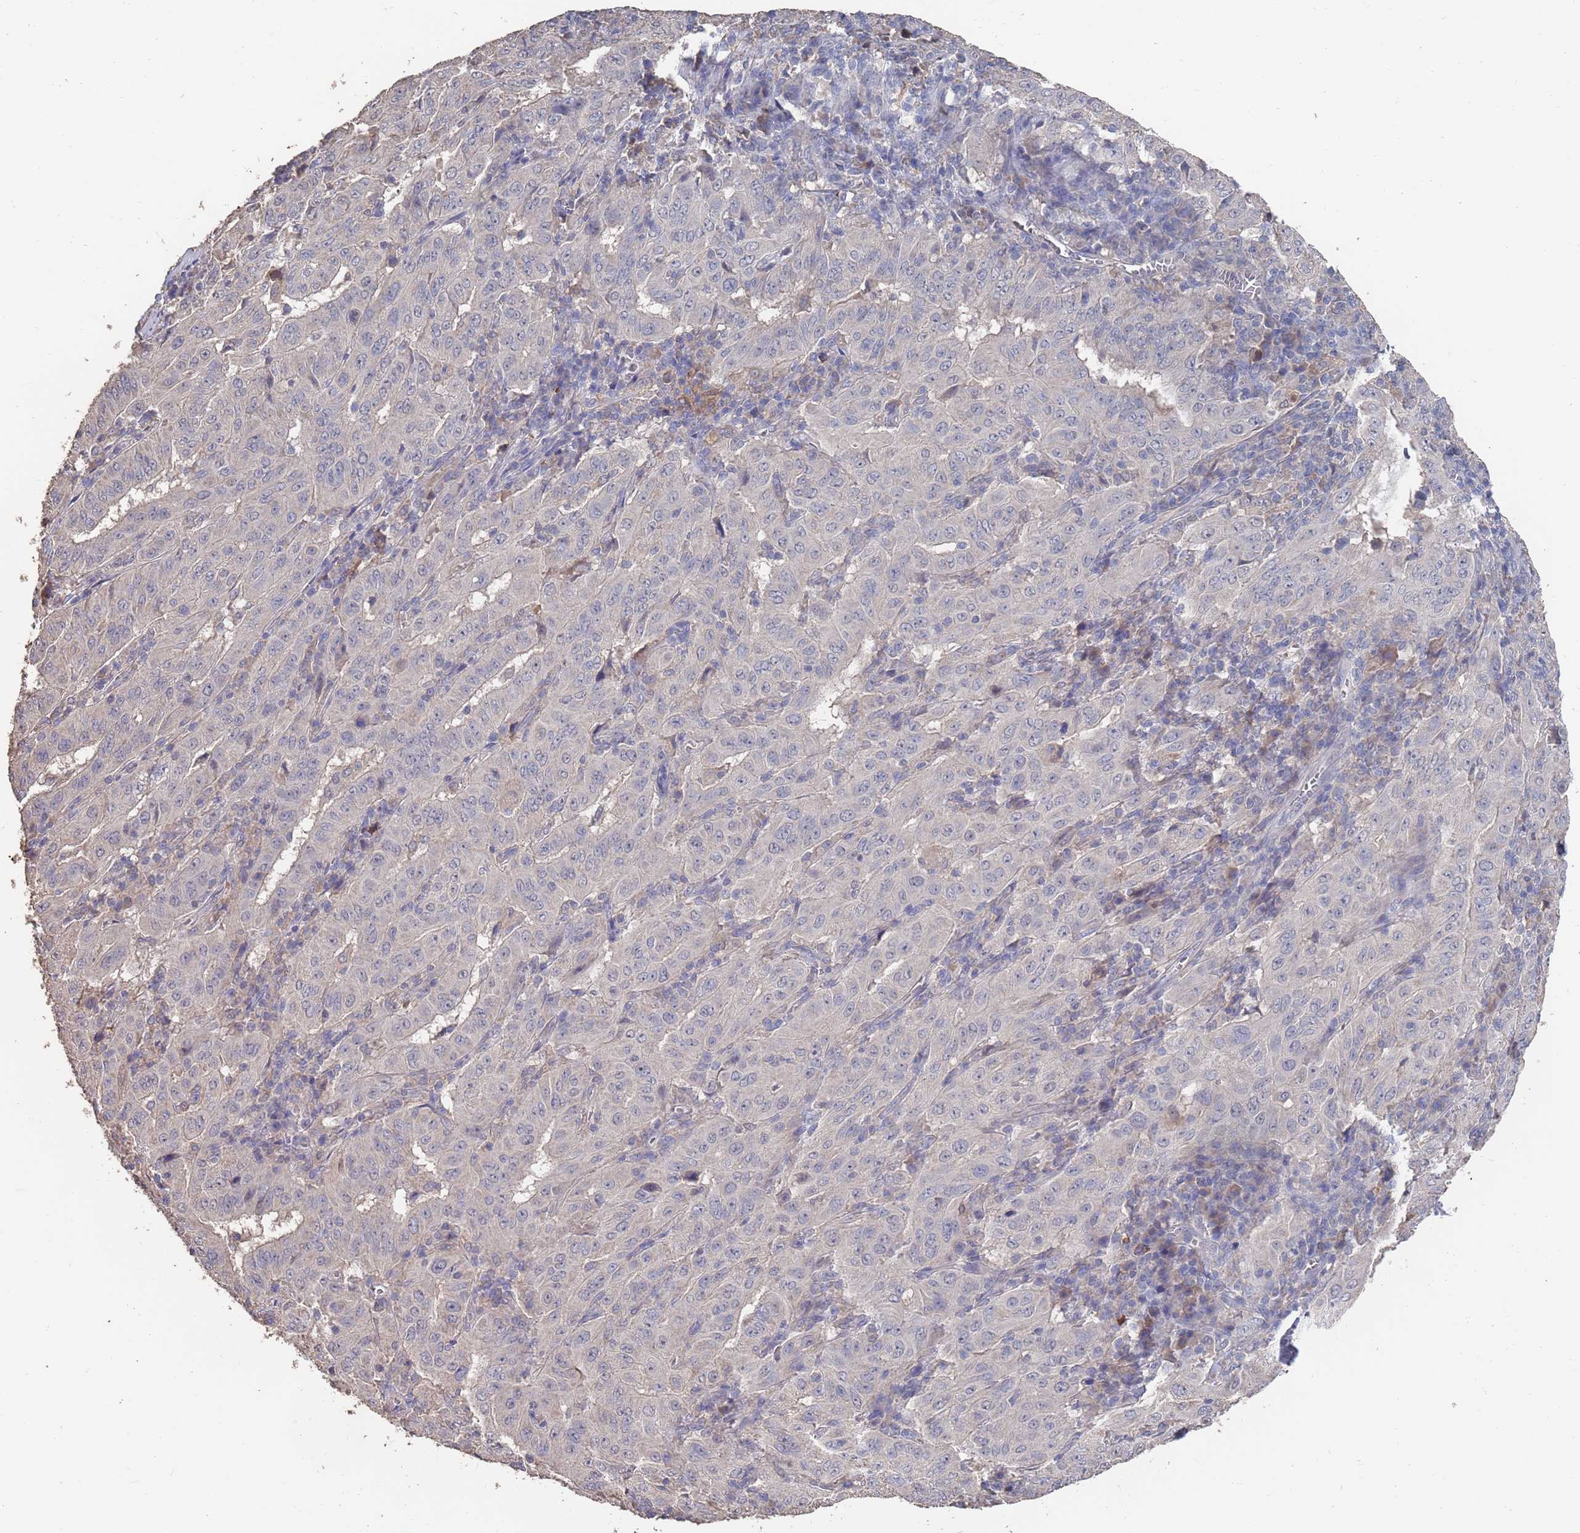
{"staining": {"intensity": "negative", "quantity": "none", "location": "none"}, "tissue": "pancreatic cancer", "cell_type": "Tumor cells", "image_type": "cancer", "snomed": [{"axis": "morphology", "description": "Adenocarcinoma, NOS"}, {"axis": "topography", "description": "Pancreas"}], "caption": "Adenocarcinoma (pancreatic) was stained to show a protein in brown. There is no significant positivity in tumor cells. (DAB (3,3'-diaminobenzidine) IHC visualized using brightfield microscopy, high magnification).", "gene": "BTBD18", "patient": {"sex": "male", "age": 63}}